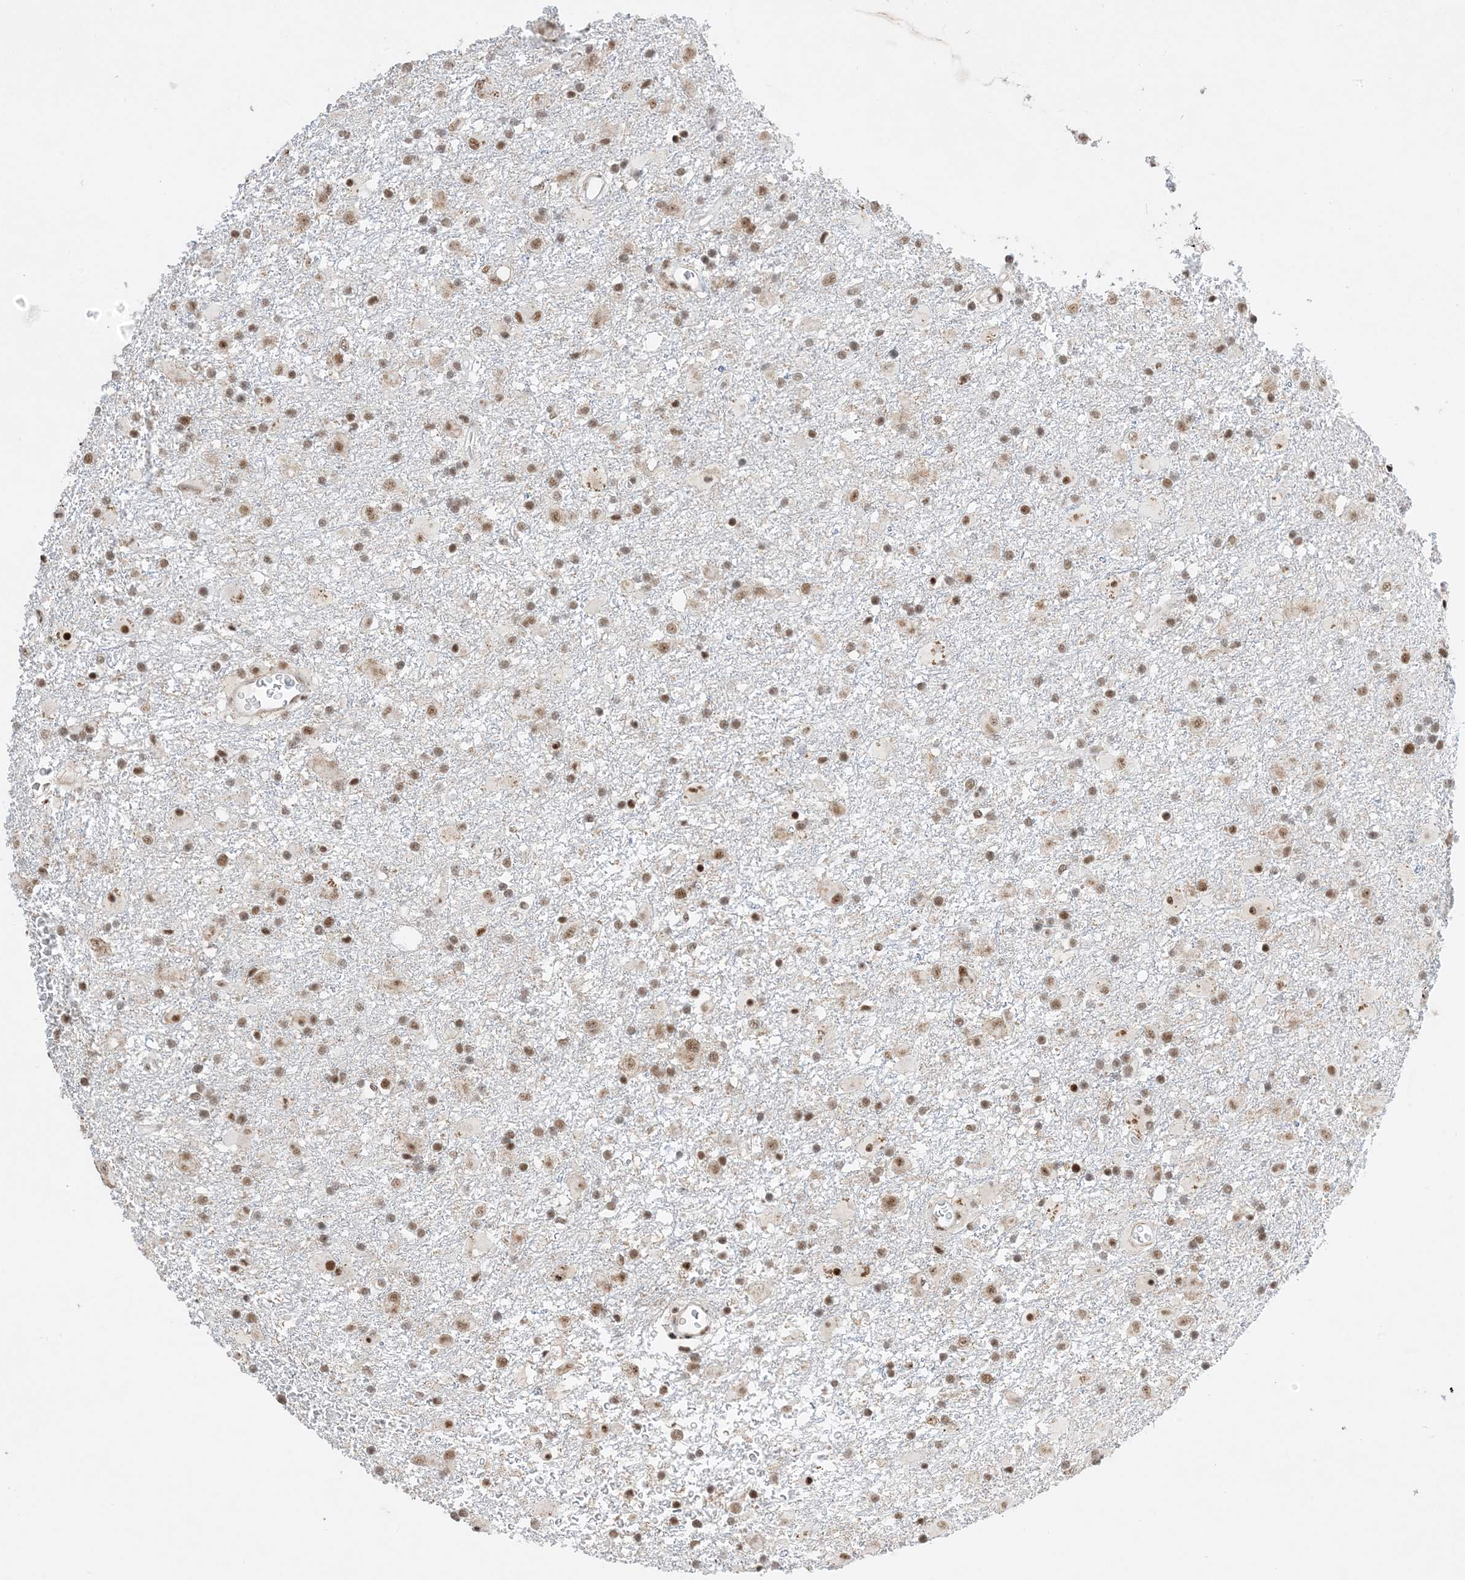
{"staining": {"intensity": "moderate", "quantity": "25%-75%", "location": "nuclear"}, "tissue": "glioma", "cell_type": "Tumor cells", "image_type": "cancer", "snomed": [{"axis": "morphology", "description": "Glioma, malignant, Low grade"}, {"axis": "topography", "description": "Brain"}], "caption": "Brown immunohistochemical staining in malignant glioma (low-grade) reveals moderate nuclear staining in approximately 25%-75% of tumor cells. (brown staining indicates protein expression, while blue staining denotes nuclei).", "gene": "SF3A3", "patient": {"sex": "male", "age": 65}}